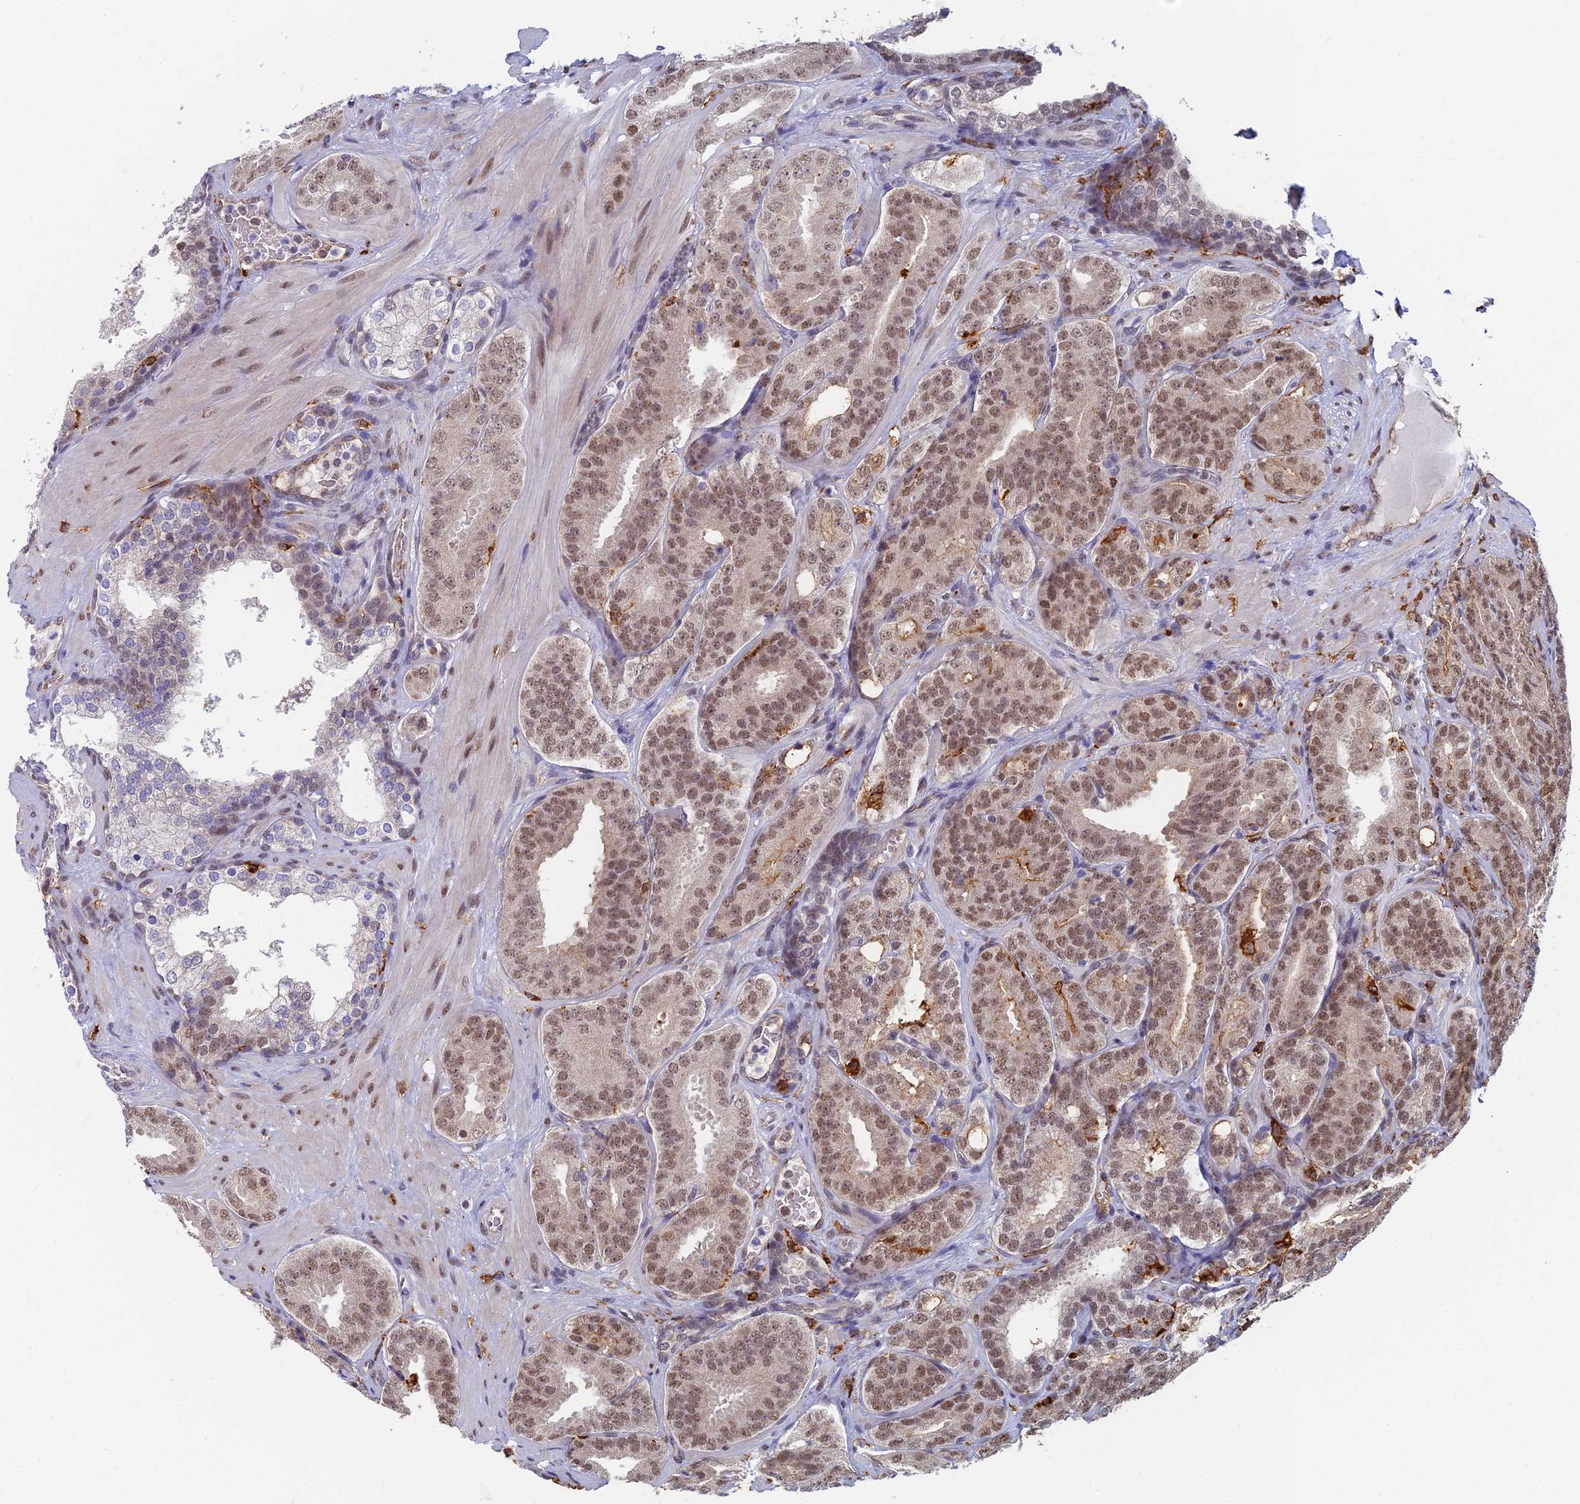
{"staining": {"intensity": "moderate", "quantity": ">75%", "location": "nuclear"}, "tissue": "prostate cancer", "cell_type": "Tumor cells", "image_type": "cancer", "snomed": [{"axis": "morphology", "description": "Adenocarcinoma, High grade"}, {"axis": "topography", "description": "Prostate"}], "caption": "Protein expression analysis of human prostate cancer (adenocarcinoma (high-grade)) reveals moderate nuclear positivity in approximately >75% of tumor cells.", "gene": "GPATCH1", "patient": {"sex": "male", "age": 63}}